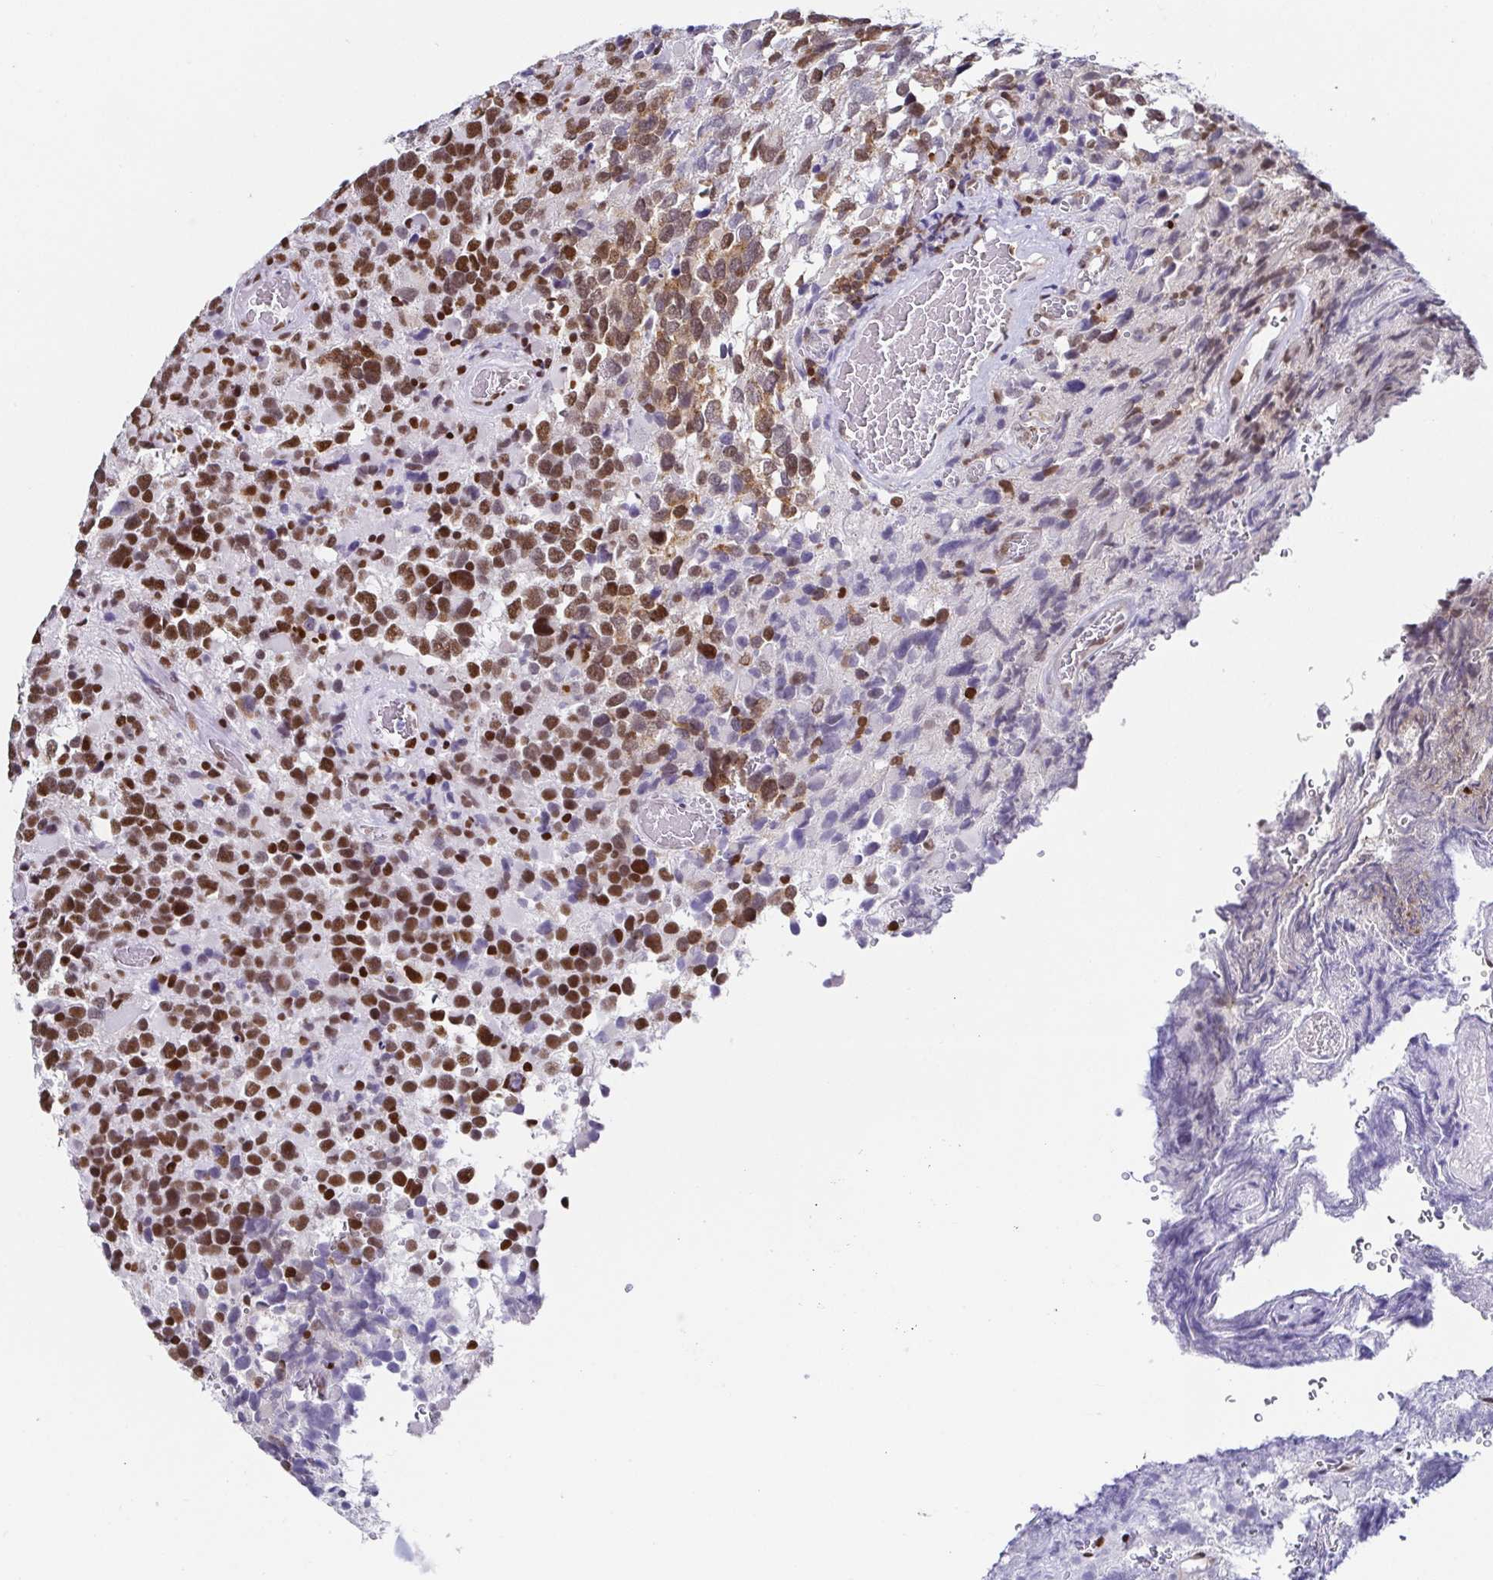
{"staining": {"intensity": "strong", "quantity": ">75%", "location": "nuclear"}, "tissue": "glioma", "cell_type": "Tumor cells", "image_type": "cancer", "snomed": [{"axis": "morphology", "description": "Glioma, malignant, High grade"}, {"axis": "topography", "description": "Brain"}], "caption": "Immunohistochemistry histopathology image of neoplastic tissue: human malignant glioma (high-grade) stained using immunohistochemistry (IHC) demonstrates high levels of strong protein expression localized specifically in the nuclear of tumor cells, appearing as a nuclear brown color.", "gene": "EWSR1", "patient": {"sex": "female", "age": 40}}